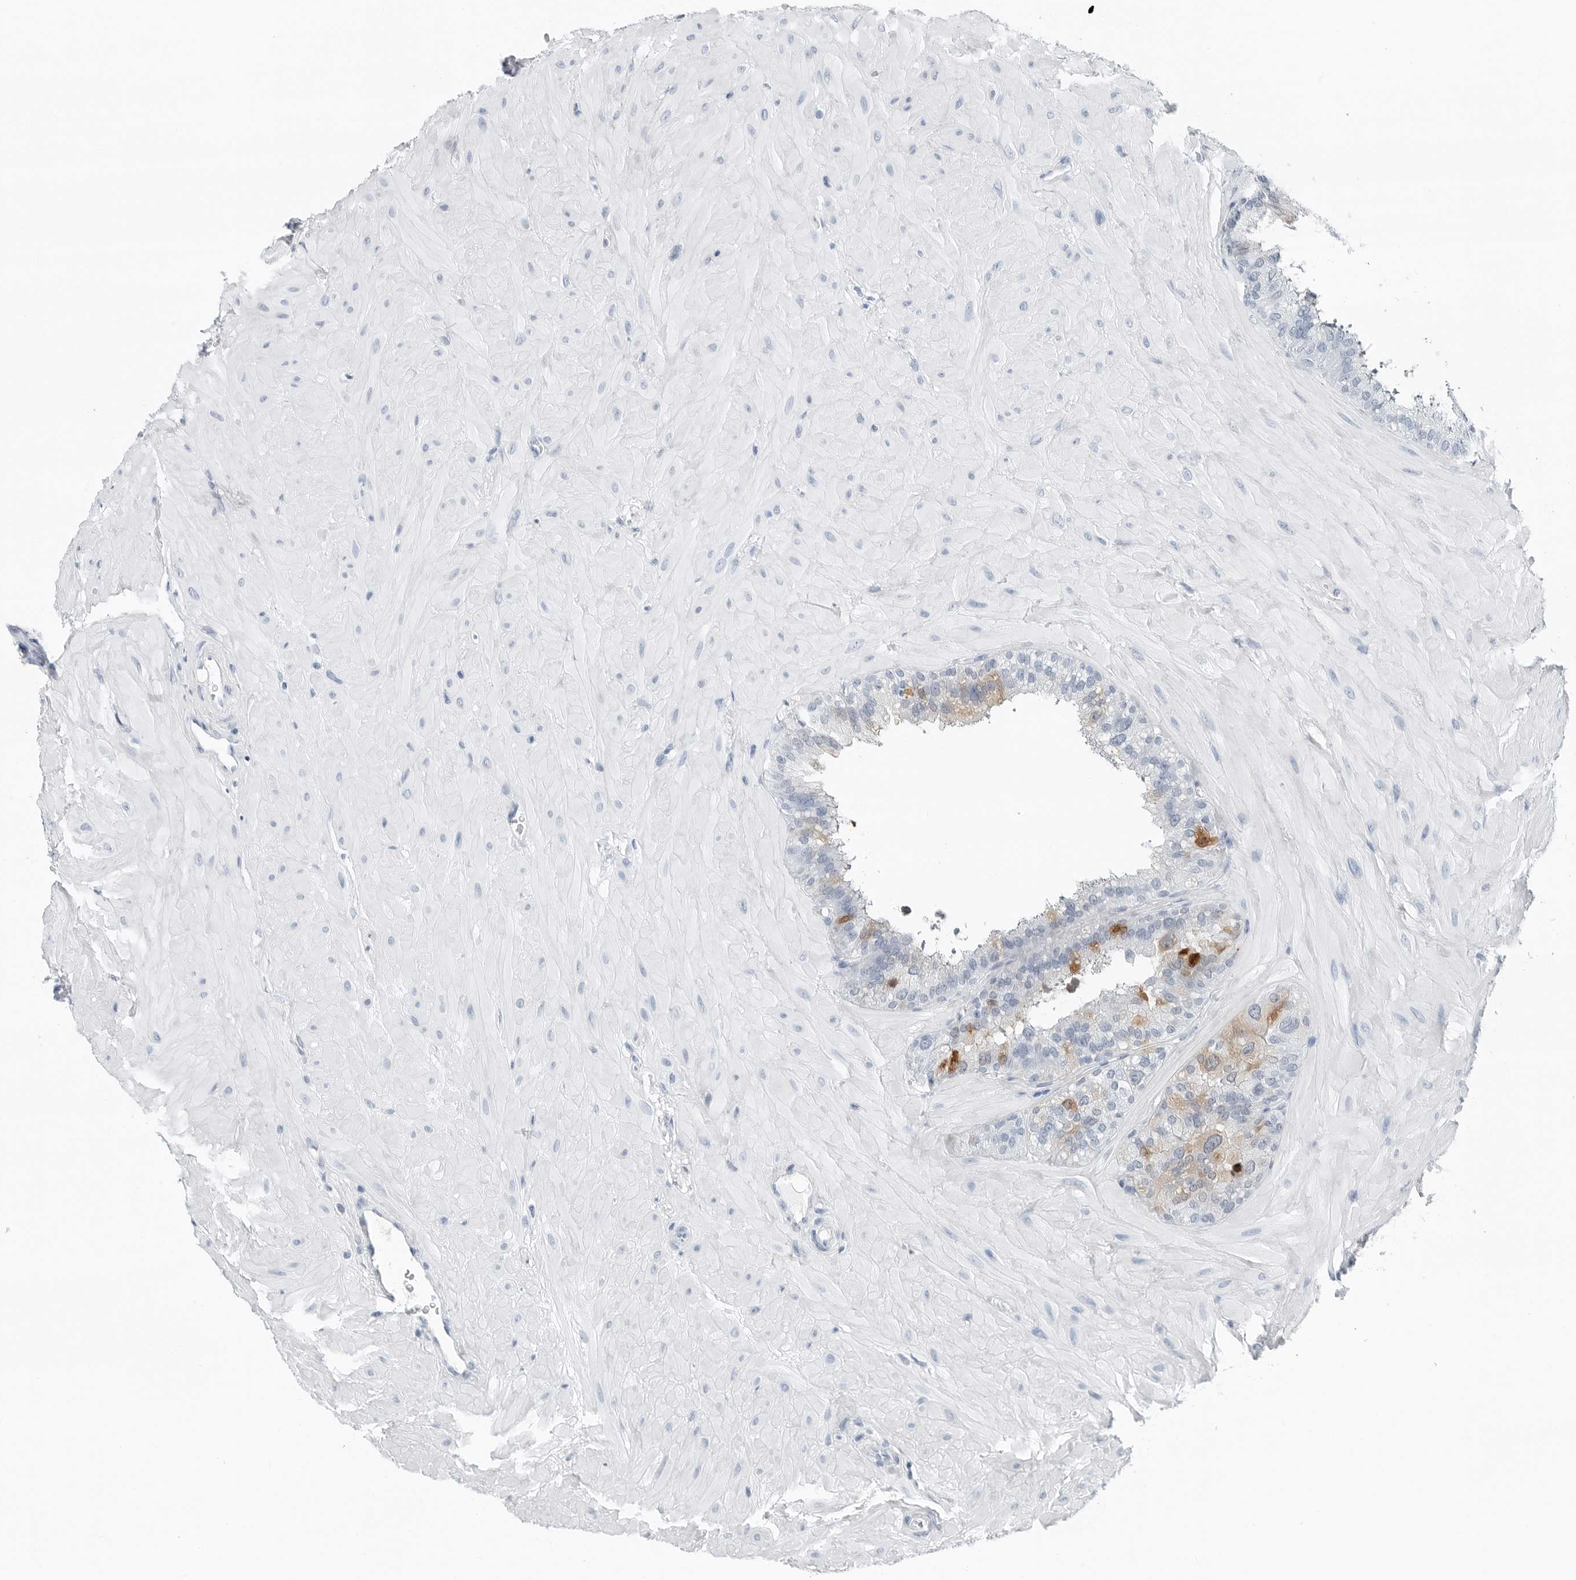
{"staining": {"intensity": "moderate", "quantity": "<25%", "location": "cytoplasmic/membranous"}, "tissue": "seminal vesicle", "cell_type": "Glandular cells", "image_type": "normal", "snomed": [{"axis": "morphology", "description": "Normal tissue, NOS"}, {"axis": "topography", "description": "Prostate"}, {"axis": "topography", "description": "Seminal veicle"}], "caption": "Protein expression by IHC shows moderate cytoplasmic/membranous expression in about <25% of glandular cells in unremarkable seminal vesicle.", "gene": "SLPI", "patient": {"sex": "male", "age": 51}}